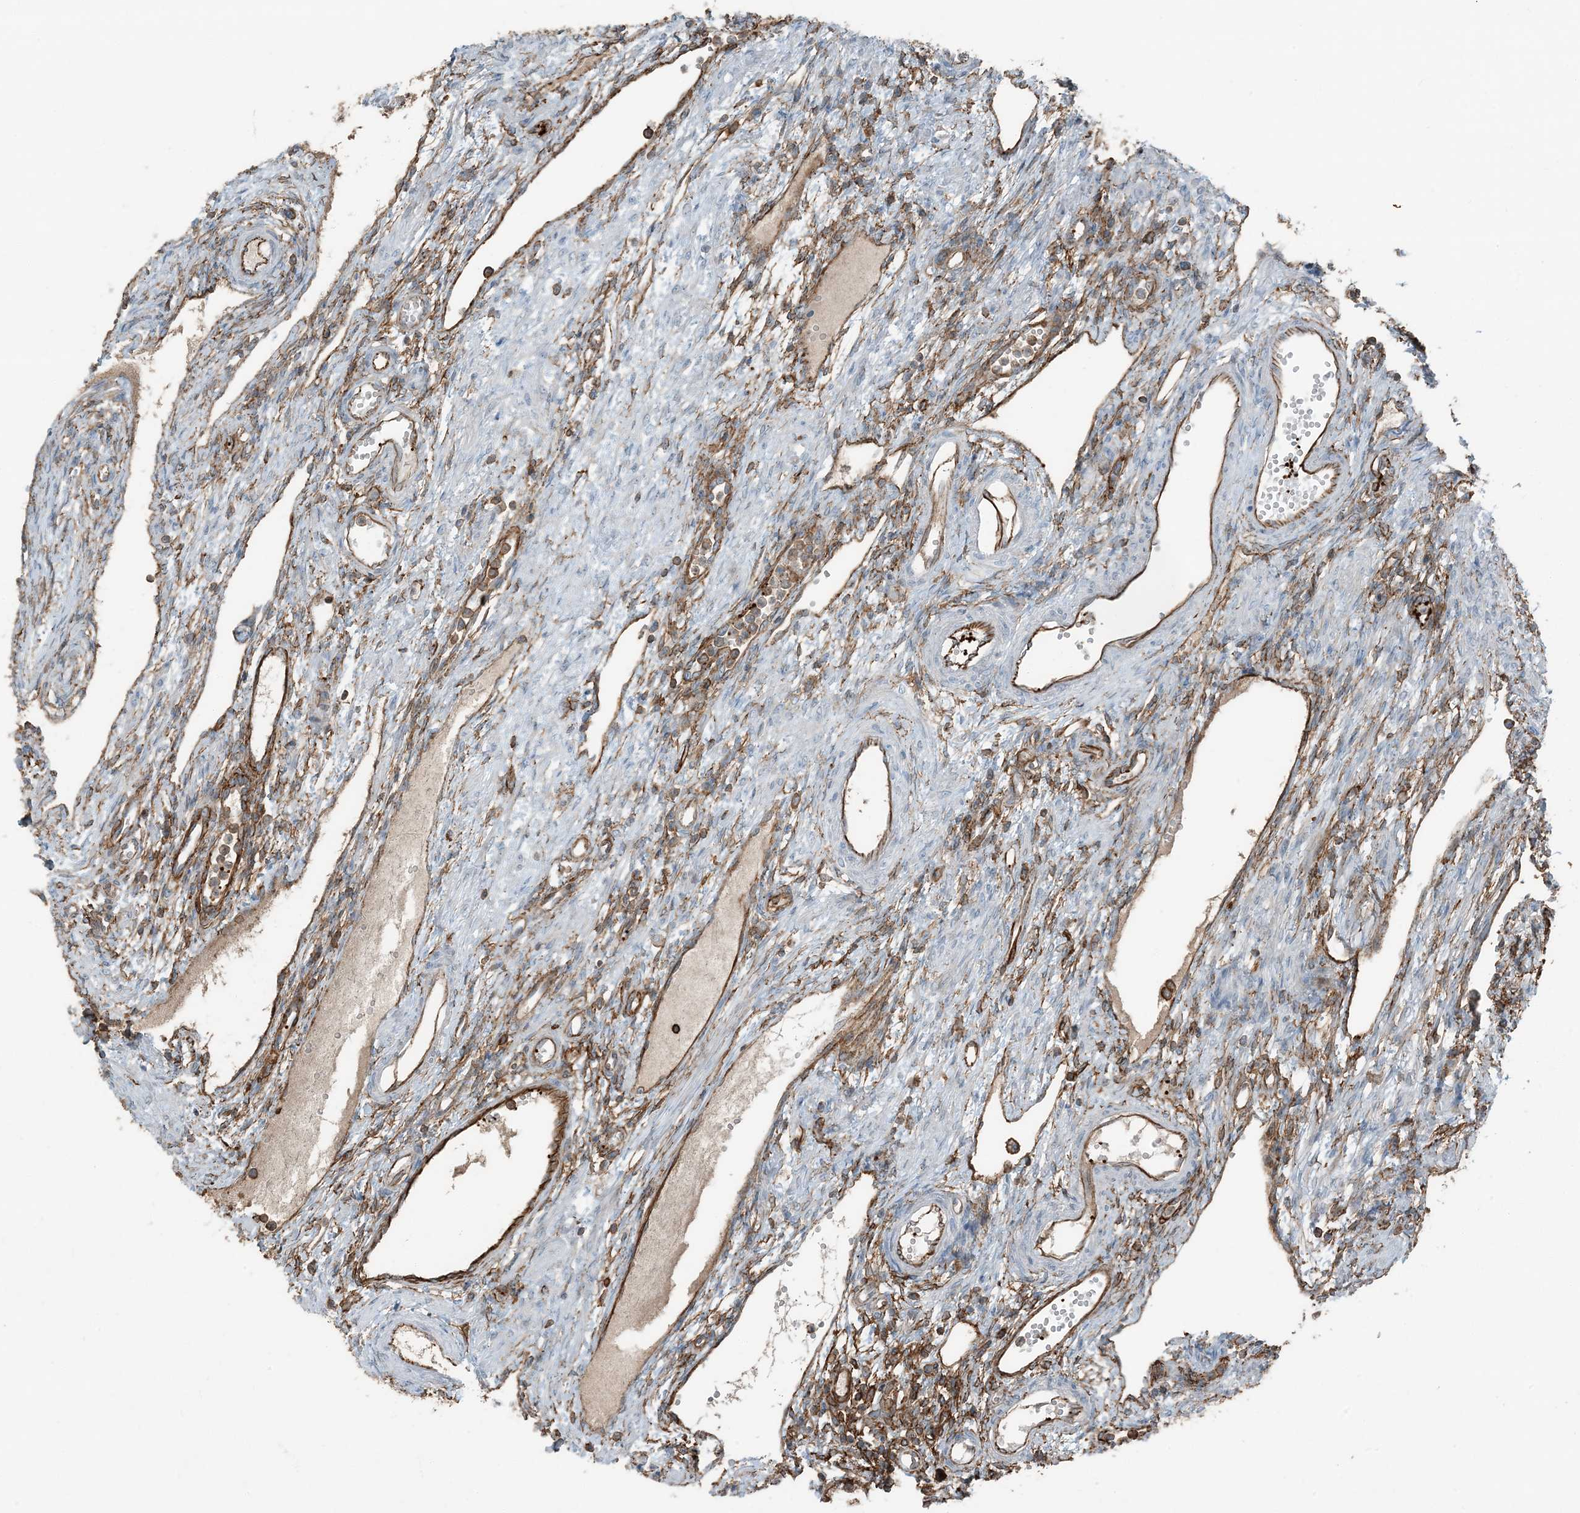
{"staining": {"intensity": "strong", "quantity": ">75%", "location": "cytoplasmic/membranous"}, "tissue": "ovary", "cell_type": "Follicle cells", "image_type": "normal", "snomed": [{"axis": "morphology", "description": "Normal tissue, NOS"}, {"axis": "morphology", "description": "Cyst, NOS"}, {"axis": "topography", "description": "Ovary"}], "caption": "Strong cytoplasmic/membranous protein expression is seen in approximately >75% of follicle cells in ovary.", "gene": "APOBEC3C", "patient": {"sex": "female", "age": 33}}